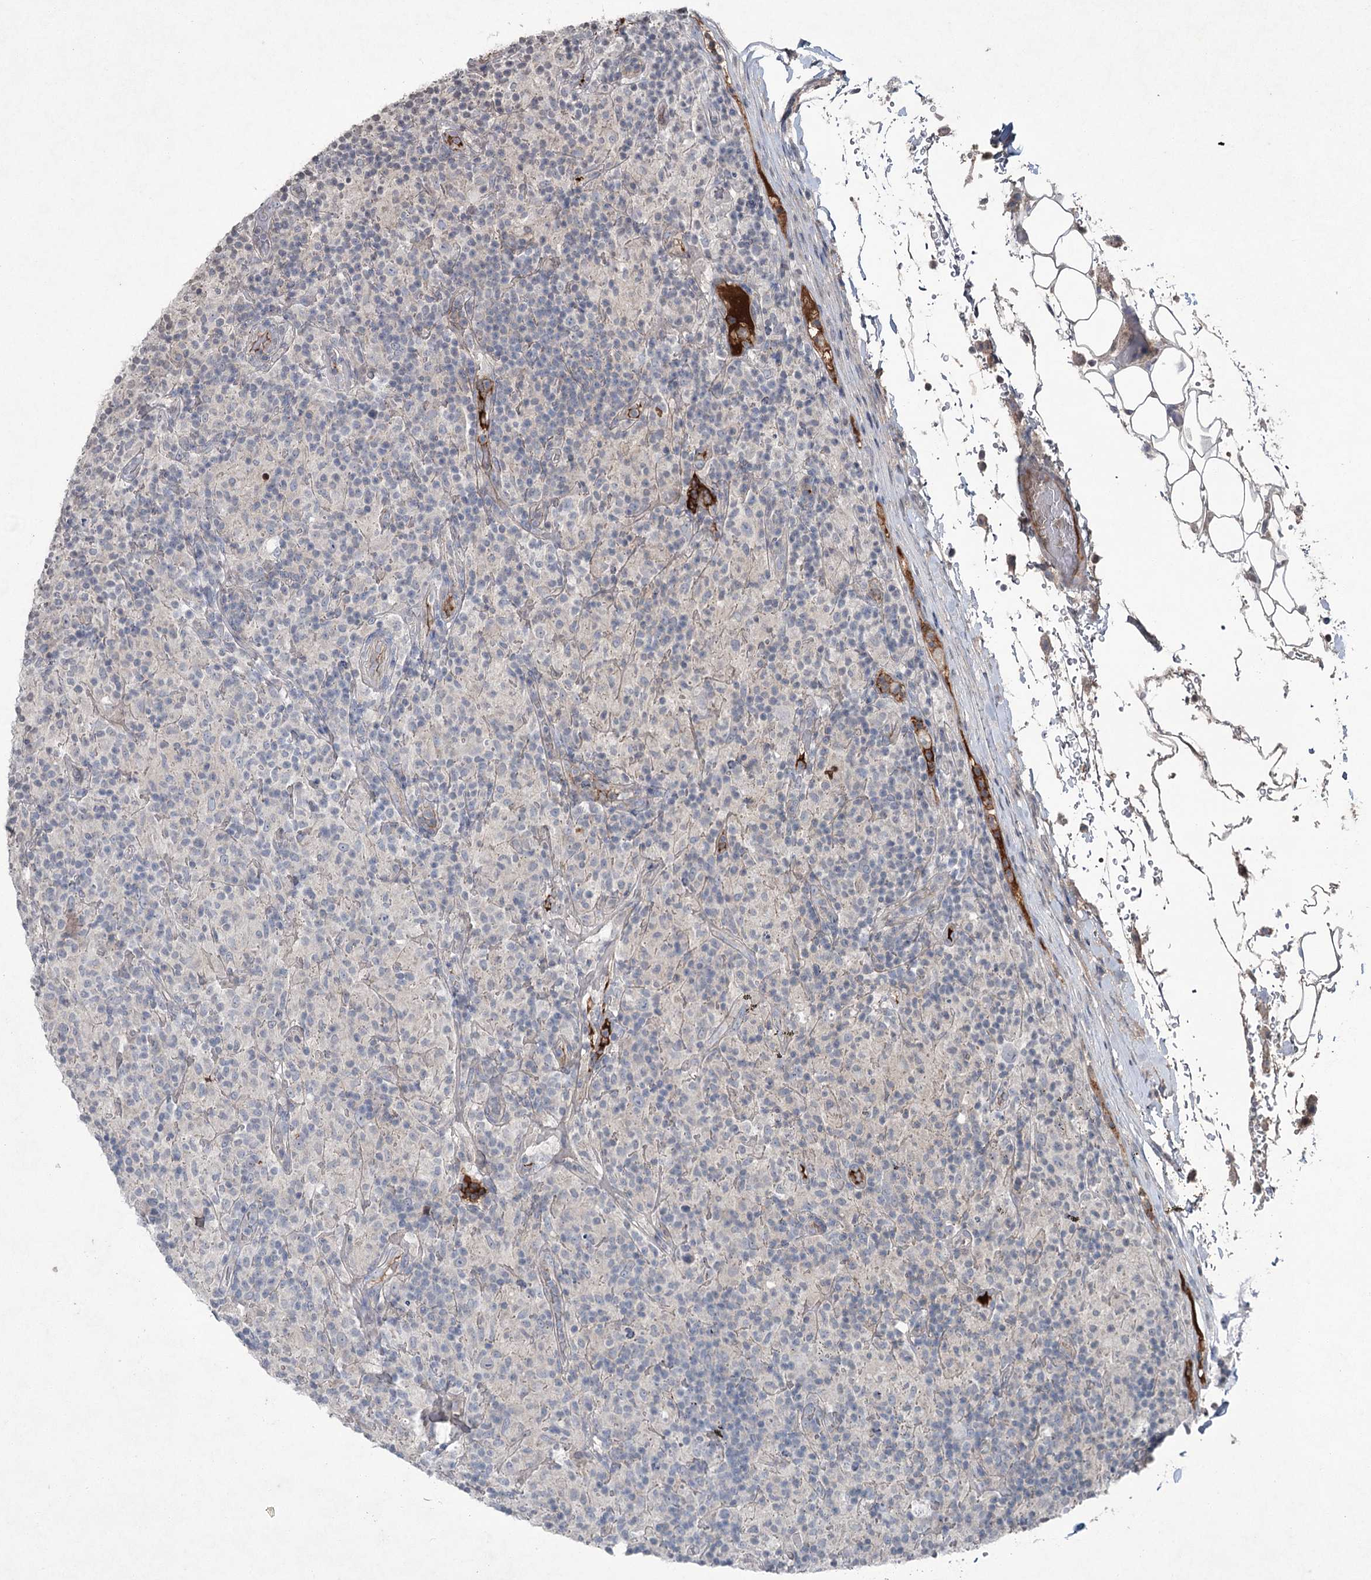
{"staining": {"intensity": "negative", "quantity": "none", "location": "none"}, "tissue": "lymphoma", "cell_type": "Tumor cells", "image_type": "cancer", "snomed": [{"axis": "morphology", "description": "Hodgkin's disease, NOS"}, {"axis": "topography", "description": "Lymph node"}], "caption": "Immunohistochemistry (IHC) image of lymphoma stained for a protein (brown), which demonstrates no positivity in tumor cells.", "gene": "PGLYRP2", "patient": {"sex": "male", "age": 70}}